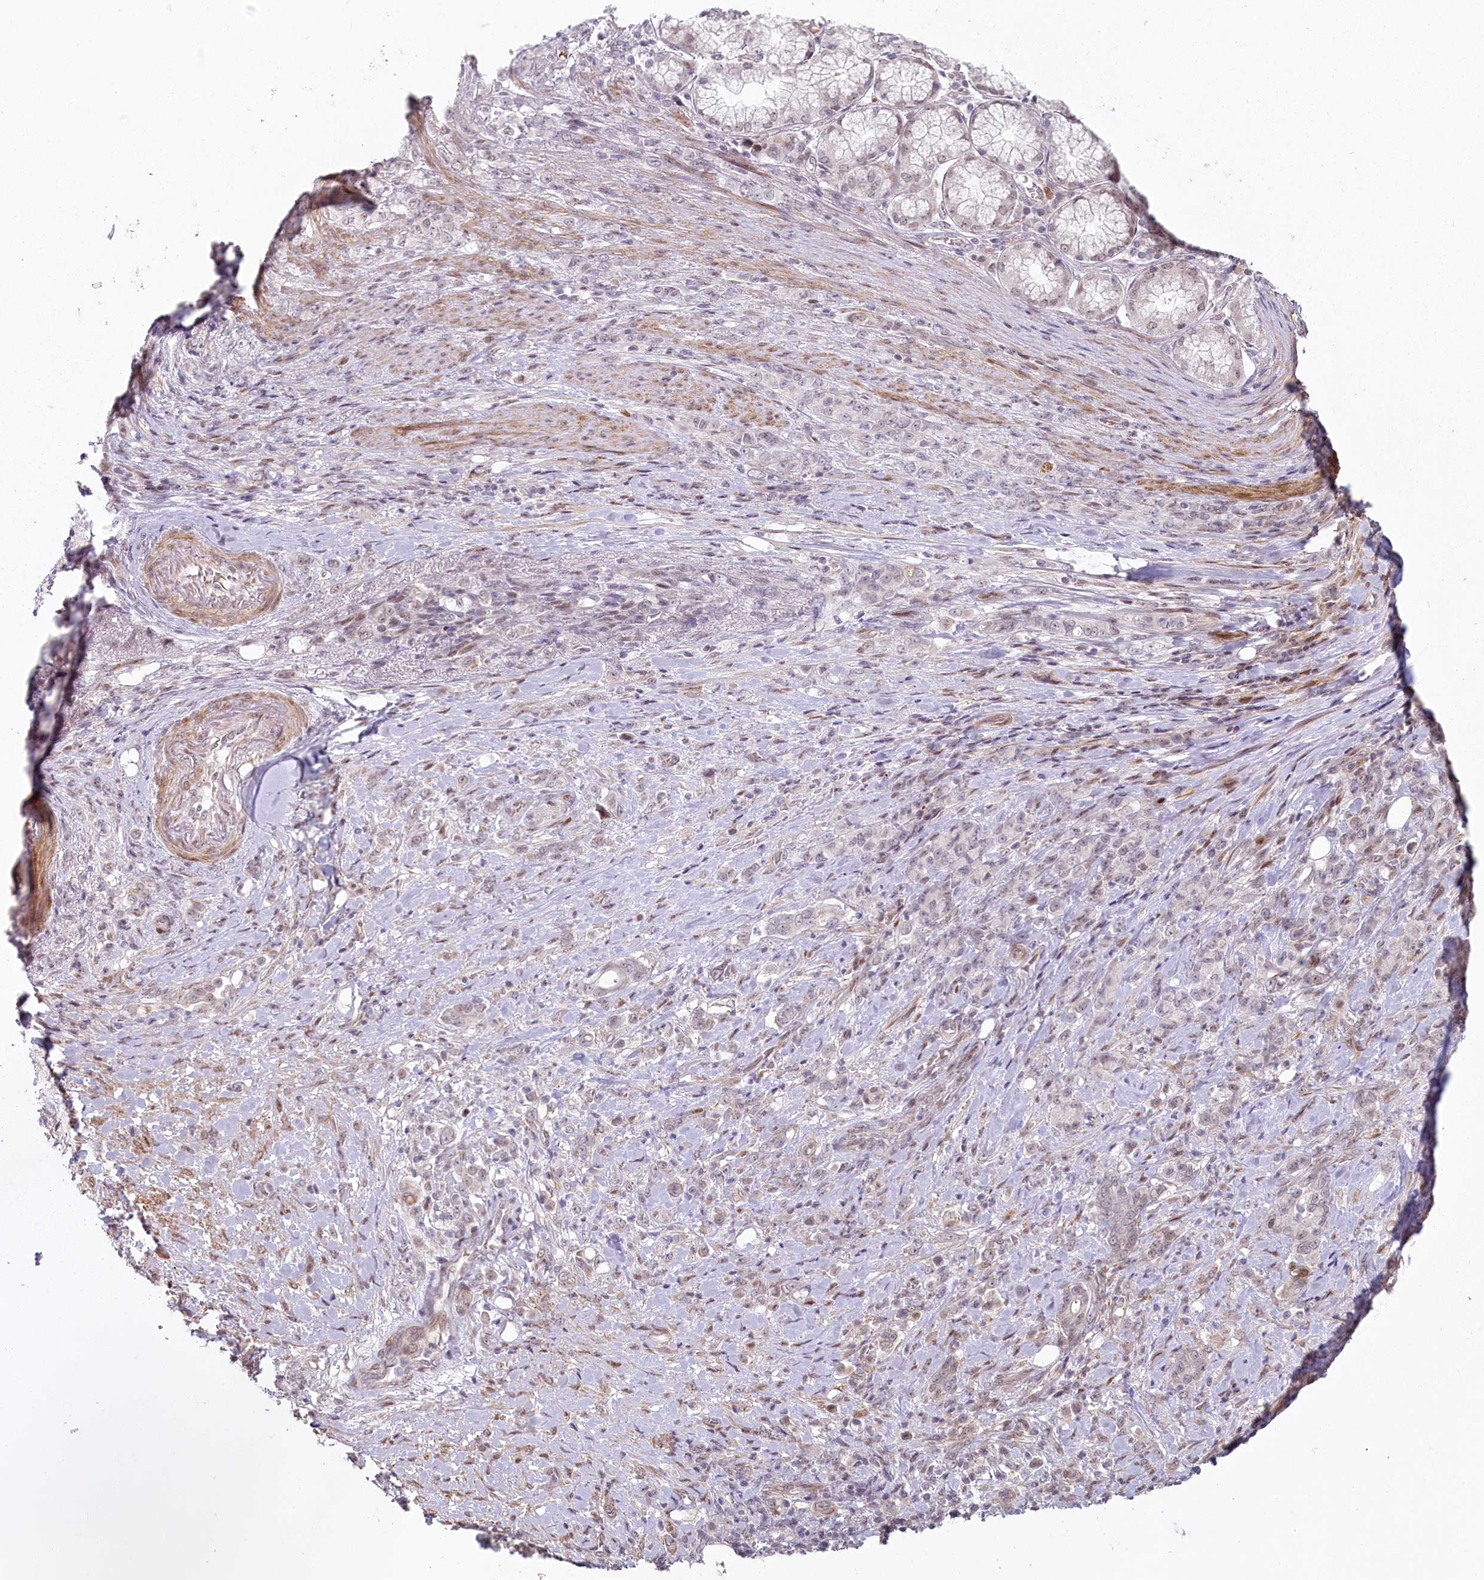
{"staining": {"intensity": "negative", "quantity": "none", "location": "none"}, "tissue": "stomach cancer", "cell_type": "Tumor cells", "image_type": "cancer", "snomed": [{"axis": "morphology", "description": "Adenocarcinoma, NOS"}, {"axis": "topography", "description": "Stomach"}], "caption": "Stomach adenocarcinoma was stained to show a protein in brown. There is no significant positivity in tumor cells. (IHC, brightfield microscopy, high magnification).", "gene": "FAM204A", "patient": {"sex": "female", "age": 79}}